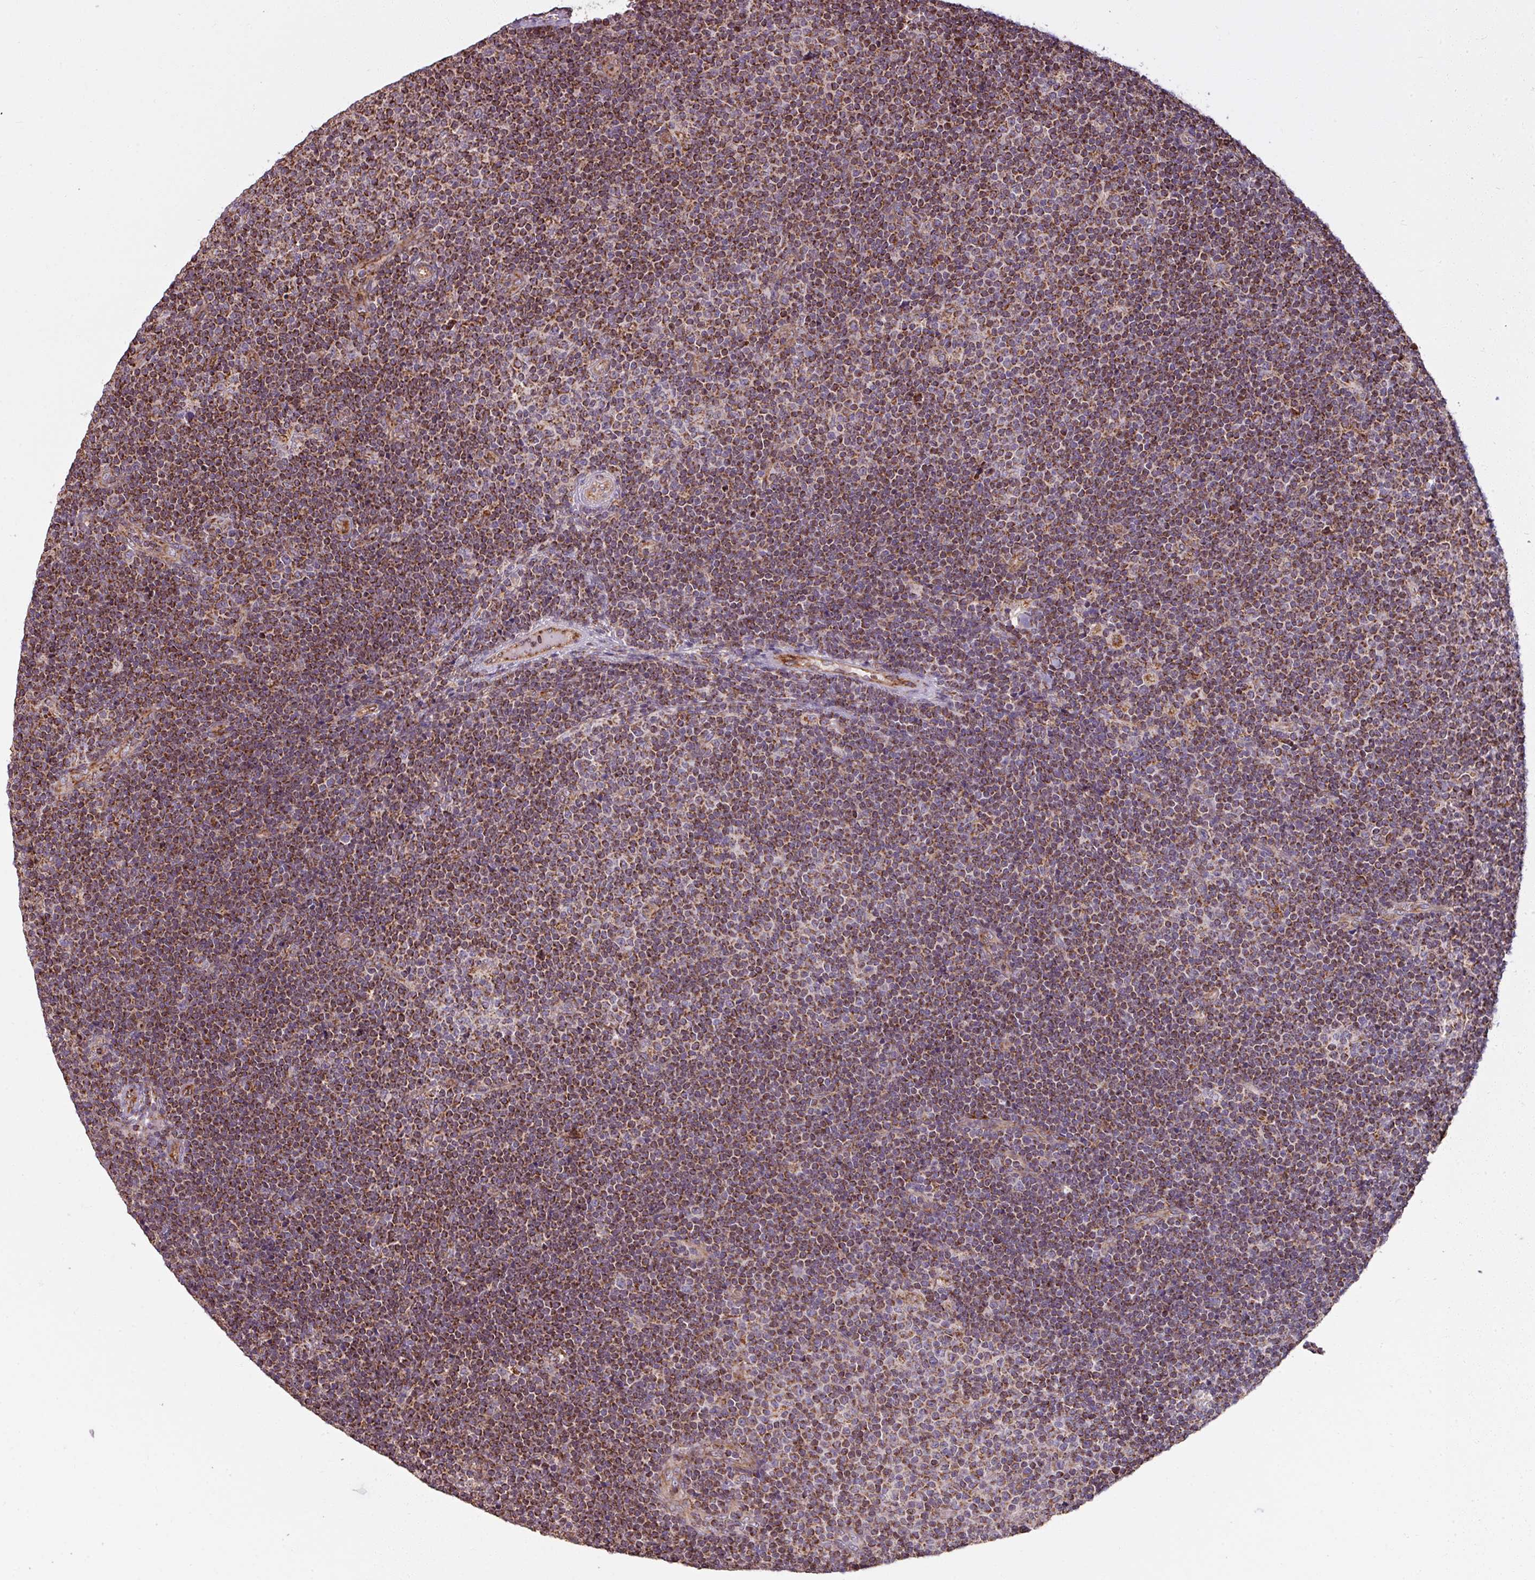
{"staining": {"intensity": "strong", "quantity": ">75%", "location": "cytoplasmic/membranous"}, "tissue": "lymphoma", "cell_type": "Tumor cells", "image_type": "cancer", "snomed": [{"axis": "morphology", "description": "Malignant lymphoma, non-Hodgkin's type, Low grade"}, {"axis": "topography", "description": "Lymph node"}], "caption": "A photomicrograph showing strong cytoplasmic/membranous expression in about >75% of tumor cells in lymphoma, as visualized by brown immunohistochemical staining.", "gene": "MAGT1", "patient": {"sex": "male", "age": 48}}